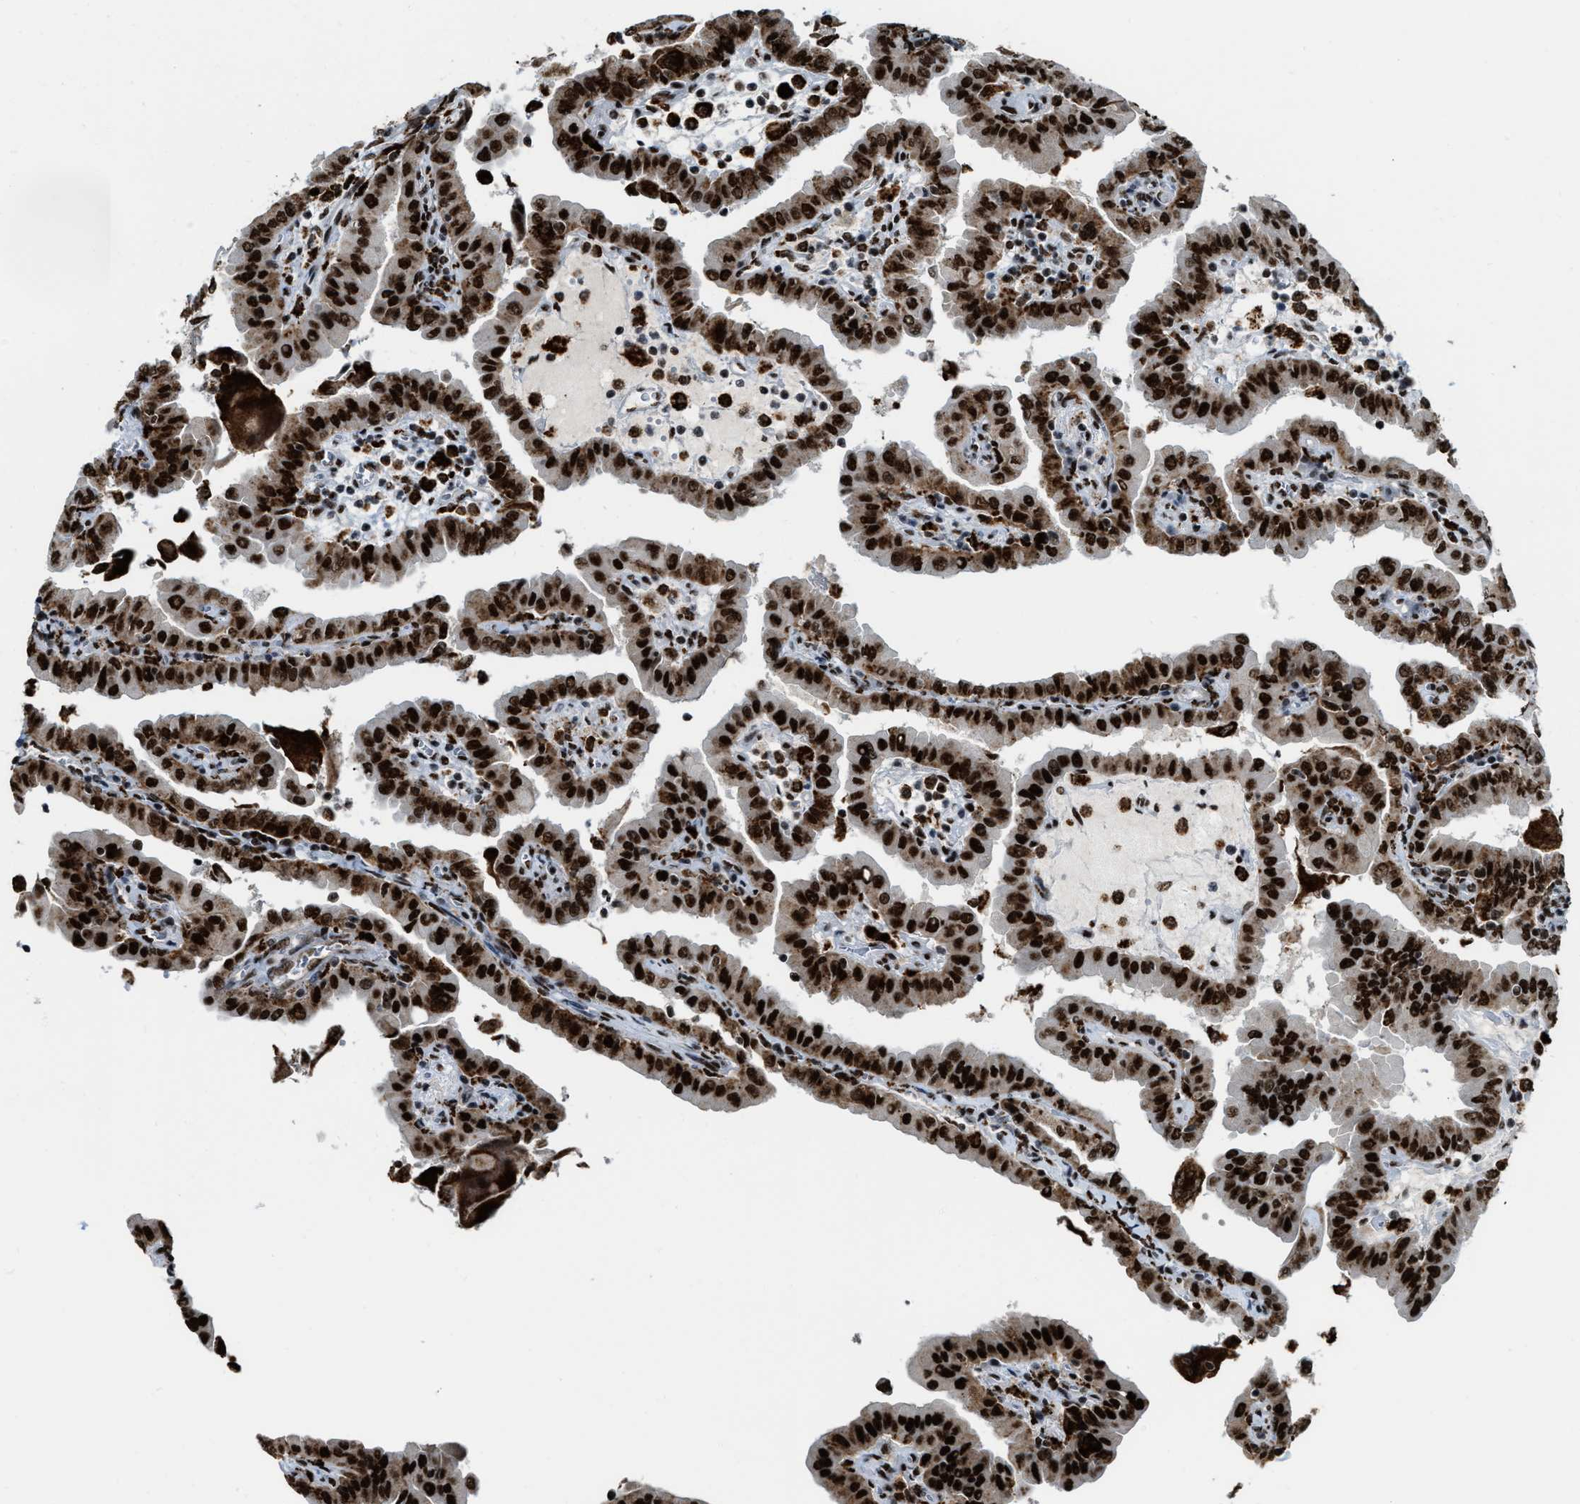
{"staining": {"intensity": "strong", "quantity": ">75%", "location": "cytoplasmic/membranous,nuclear"}, "tissue": "thyroid cancer", "cell_type": "Tumor cells", "image_type": "cancer", "snomed": [{"axis": "morphology", "description": "Papillary adenocarcinoma, NOS"}, {"axis": "topography", "description": "Thyroid gland"}], "caption": "Brown immunohistochemical staining in thyroid cancer (papillary adenocarcinoma) demonstrates strong cytoplasmic/membranous and nuclear staining in approximately >75% of tumor cells. The staining was performed using DAB (3,3'-diaminobenzidine), with brown indicating positive protein expression. Nuclei are stained blue with hematoxylin.", "gene": "NUMA1", "patient": {"sex": "male", "age": 33}}